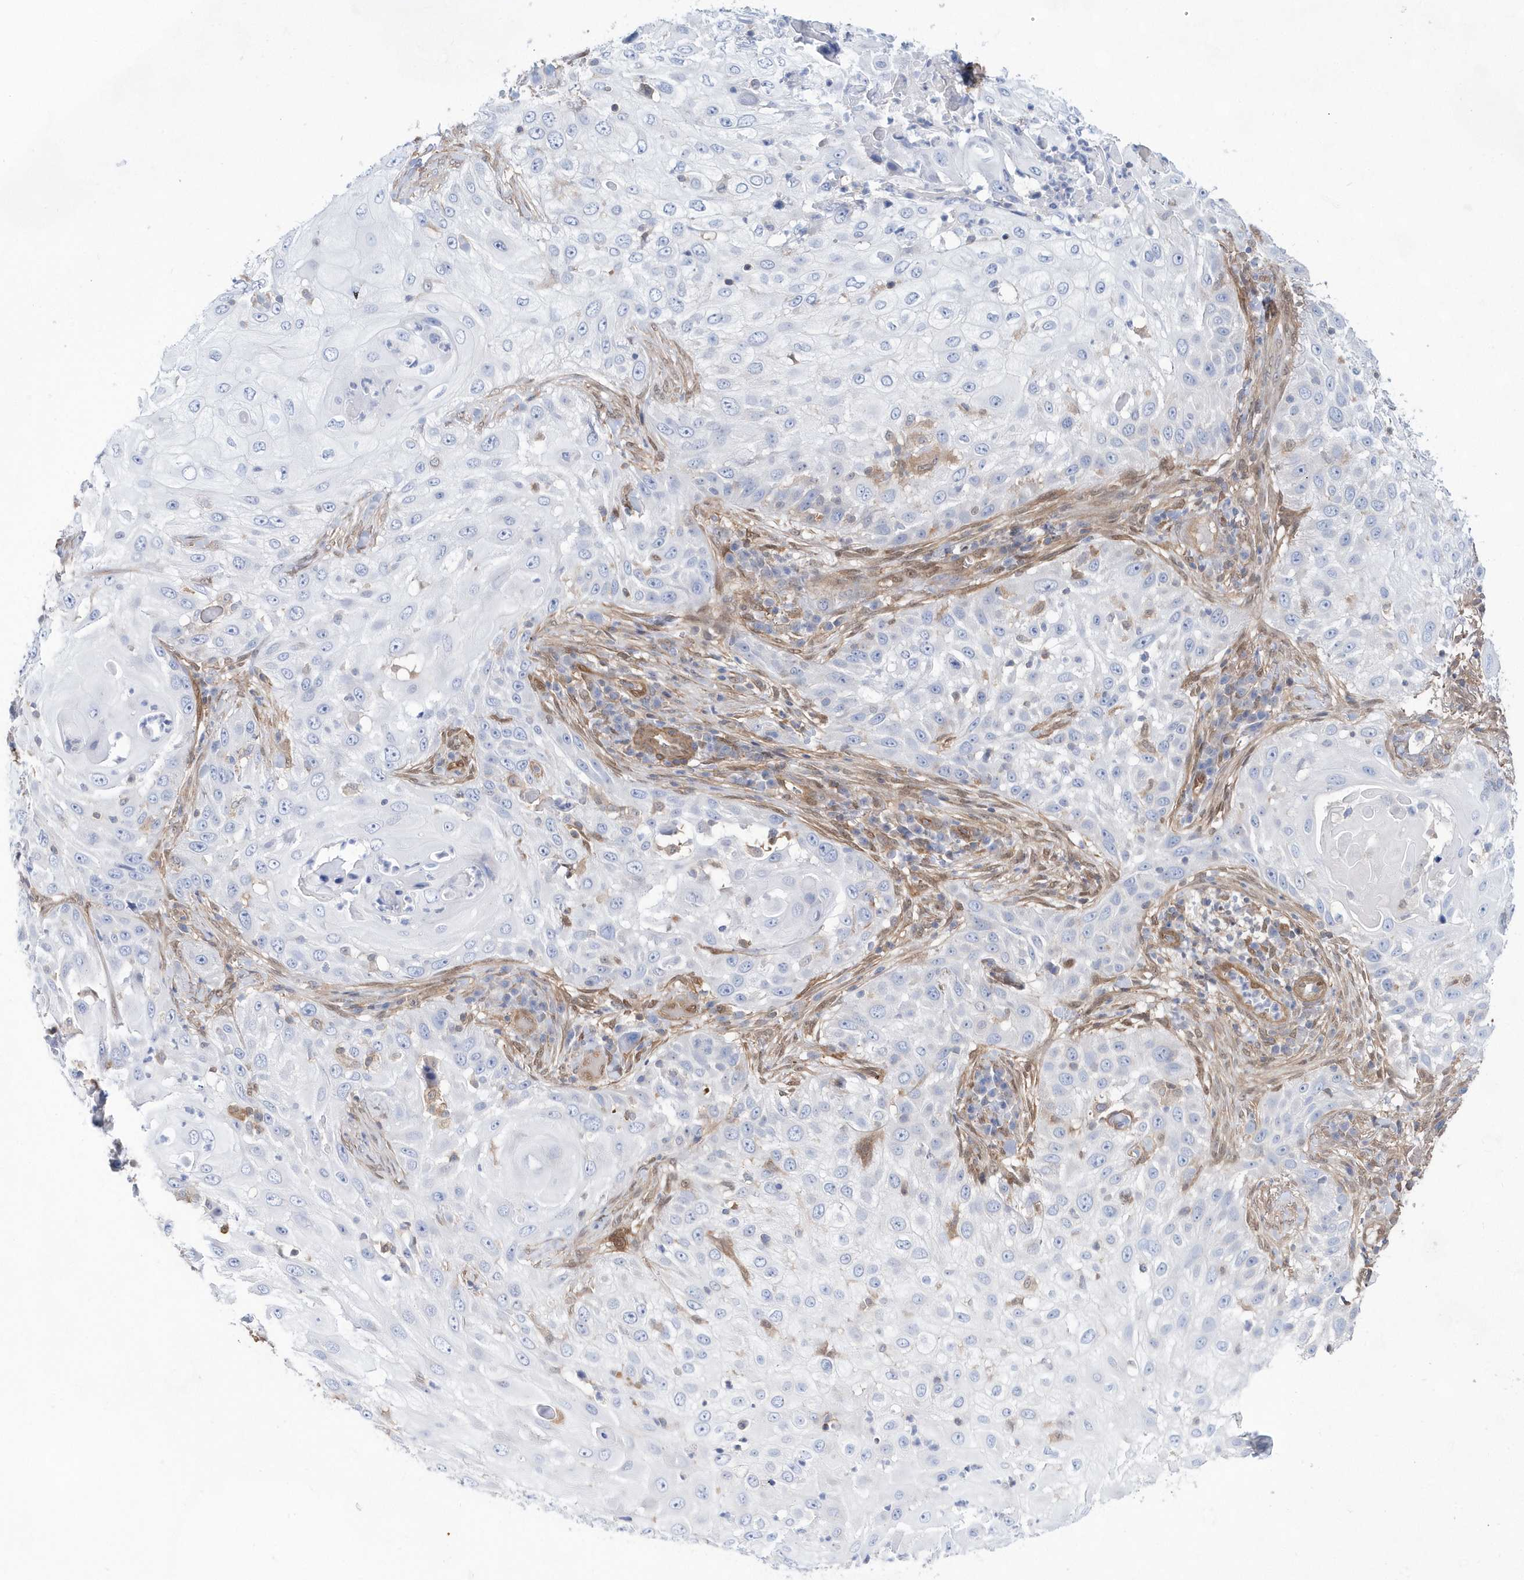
{"staining": {"intensity": "negative", "quantity": "none", "location": "none"}, "tissue": "skin cancer", "cell_type": "Tumor cells", "image_type": "cancer", "snomed": [{"axis": "morphology", "description": "Squamous cell carcinoma, NOS"}, {"axis": "topography", "description": "Skin"}], "caption": "An immunohistochemistry micrograph of skin squamous cell carcinoma is shown. There is no staining in tumor cells of skin squamous cell carcinoma.", "gene": "BDH2", "patient": {"sex": "female", "age": 44}}